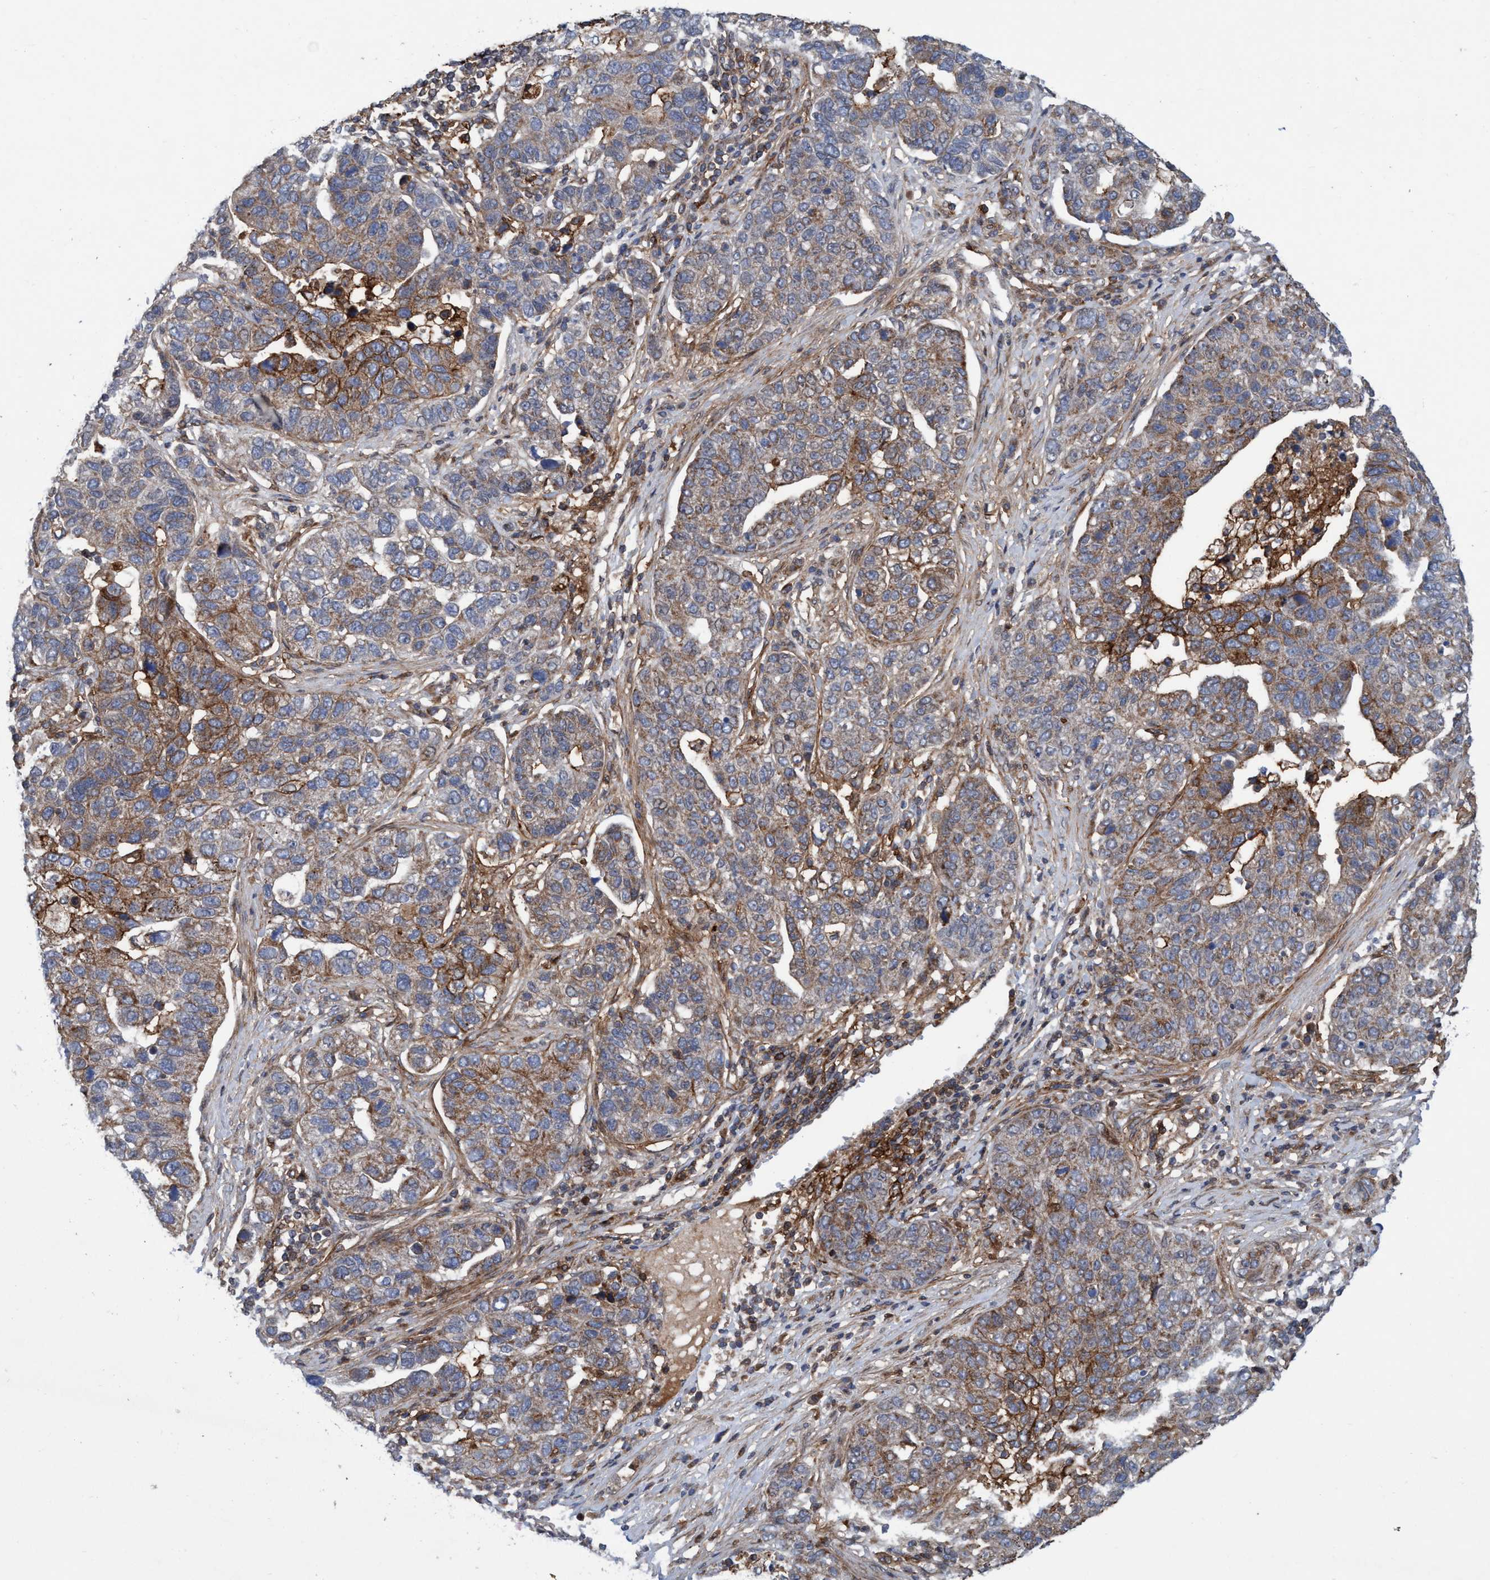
{"staining": {"intensity": "moderate", "quantity": "25%-75%", "location": "cytoplasmic/membranous"}, "tissue": "pancreatic cancer", "cell_type": "Tumor cells", "image_type": "cancer", "snomed": [{"axis": "morphology", "description": "Adenocarcinoma, NOS"}, {"axis": "topography", "description": "Pancreas"}], "caption": "Pancreatic cancer (adenocarcinoma) stained for a protein reveals moderate cytoplasmic/membranous positivity in tumor cells.", "gene": "SLC16A3", "patient": {"sex": "female", "age": 61}}